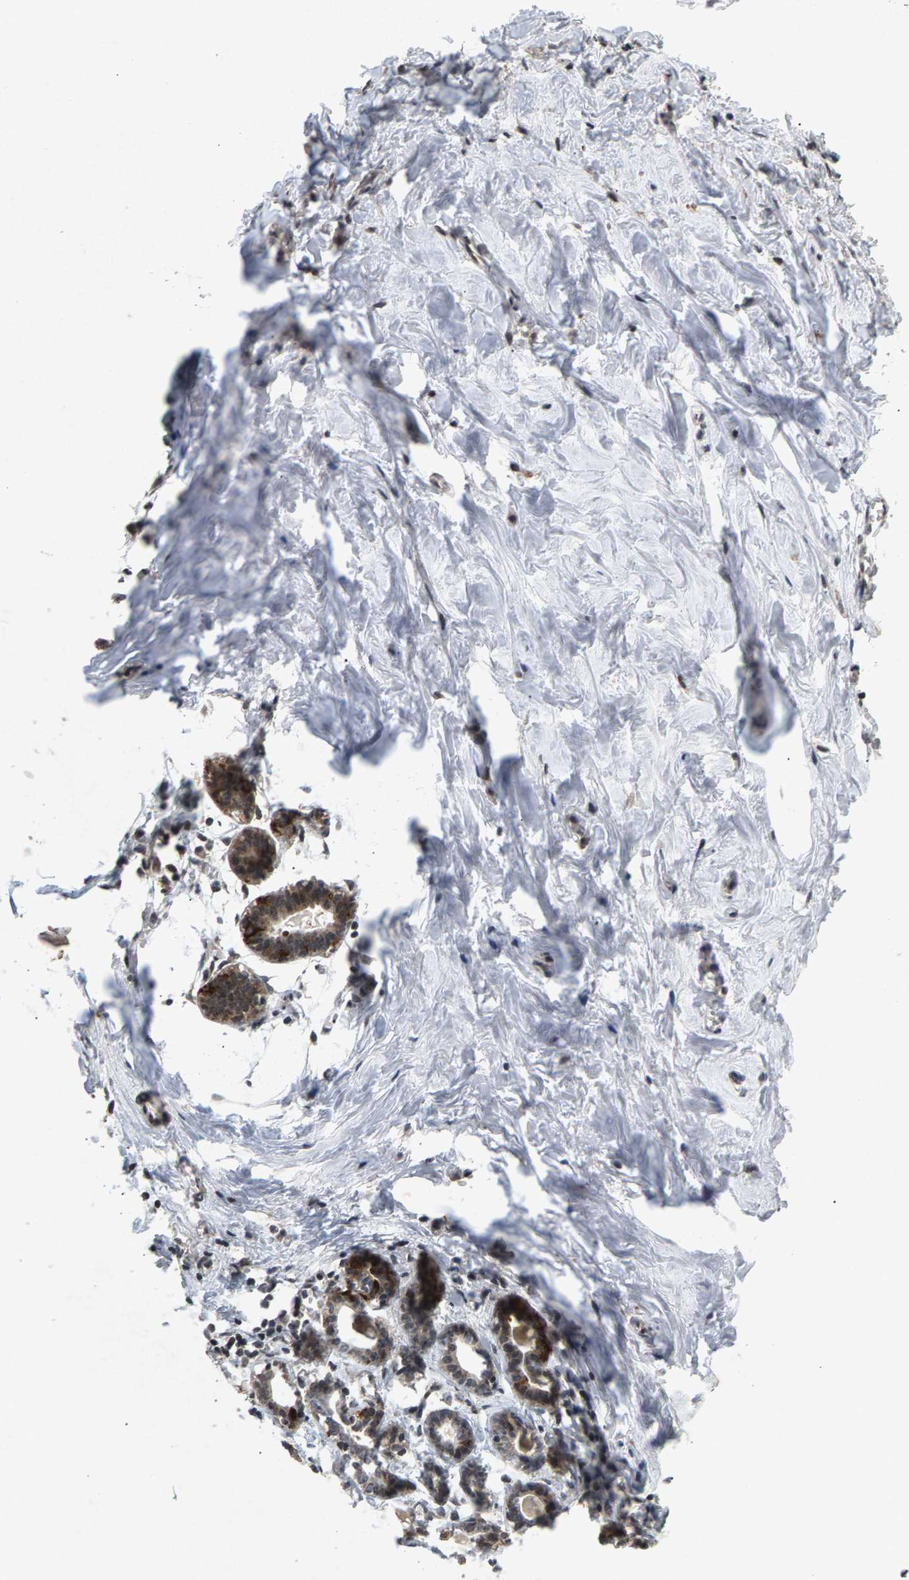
{"staining": {"intensity": "negative", "quantity": "none", "location": "none"}, "tissue": "breast", "cell_type": "Adipocytes", "image_type": "normal", "snomed": [{"axis": "morphology", "description": "Normal tissue, NOS"}, {"axis": "topography", "description": "Breast"}], "caption": "Immunohistochemistry (IHC) photomicrograph of benign breast: breast stained with DAB displays no significant protein staining in adipocytes. (Immunohistochemistry (IHC), brightfield microscopy, high magnification).", "gene": "ZPR1", "patient": {"sex": "female", "age": 27}}